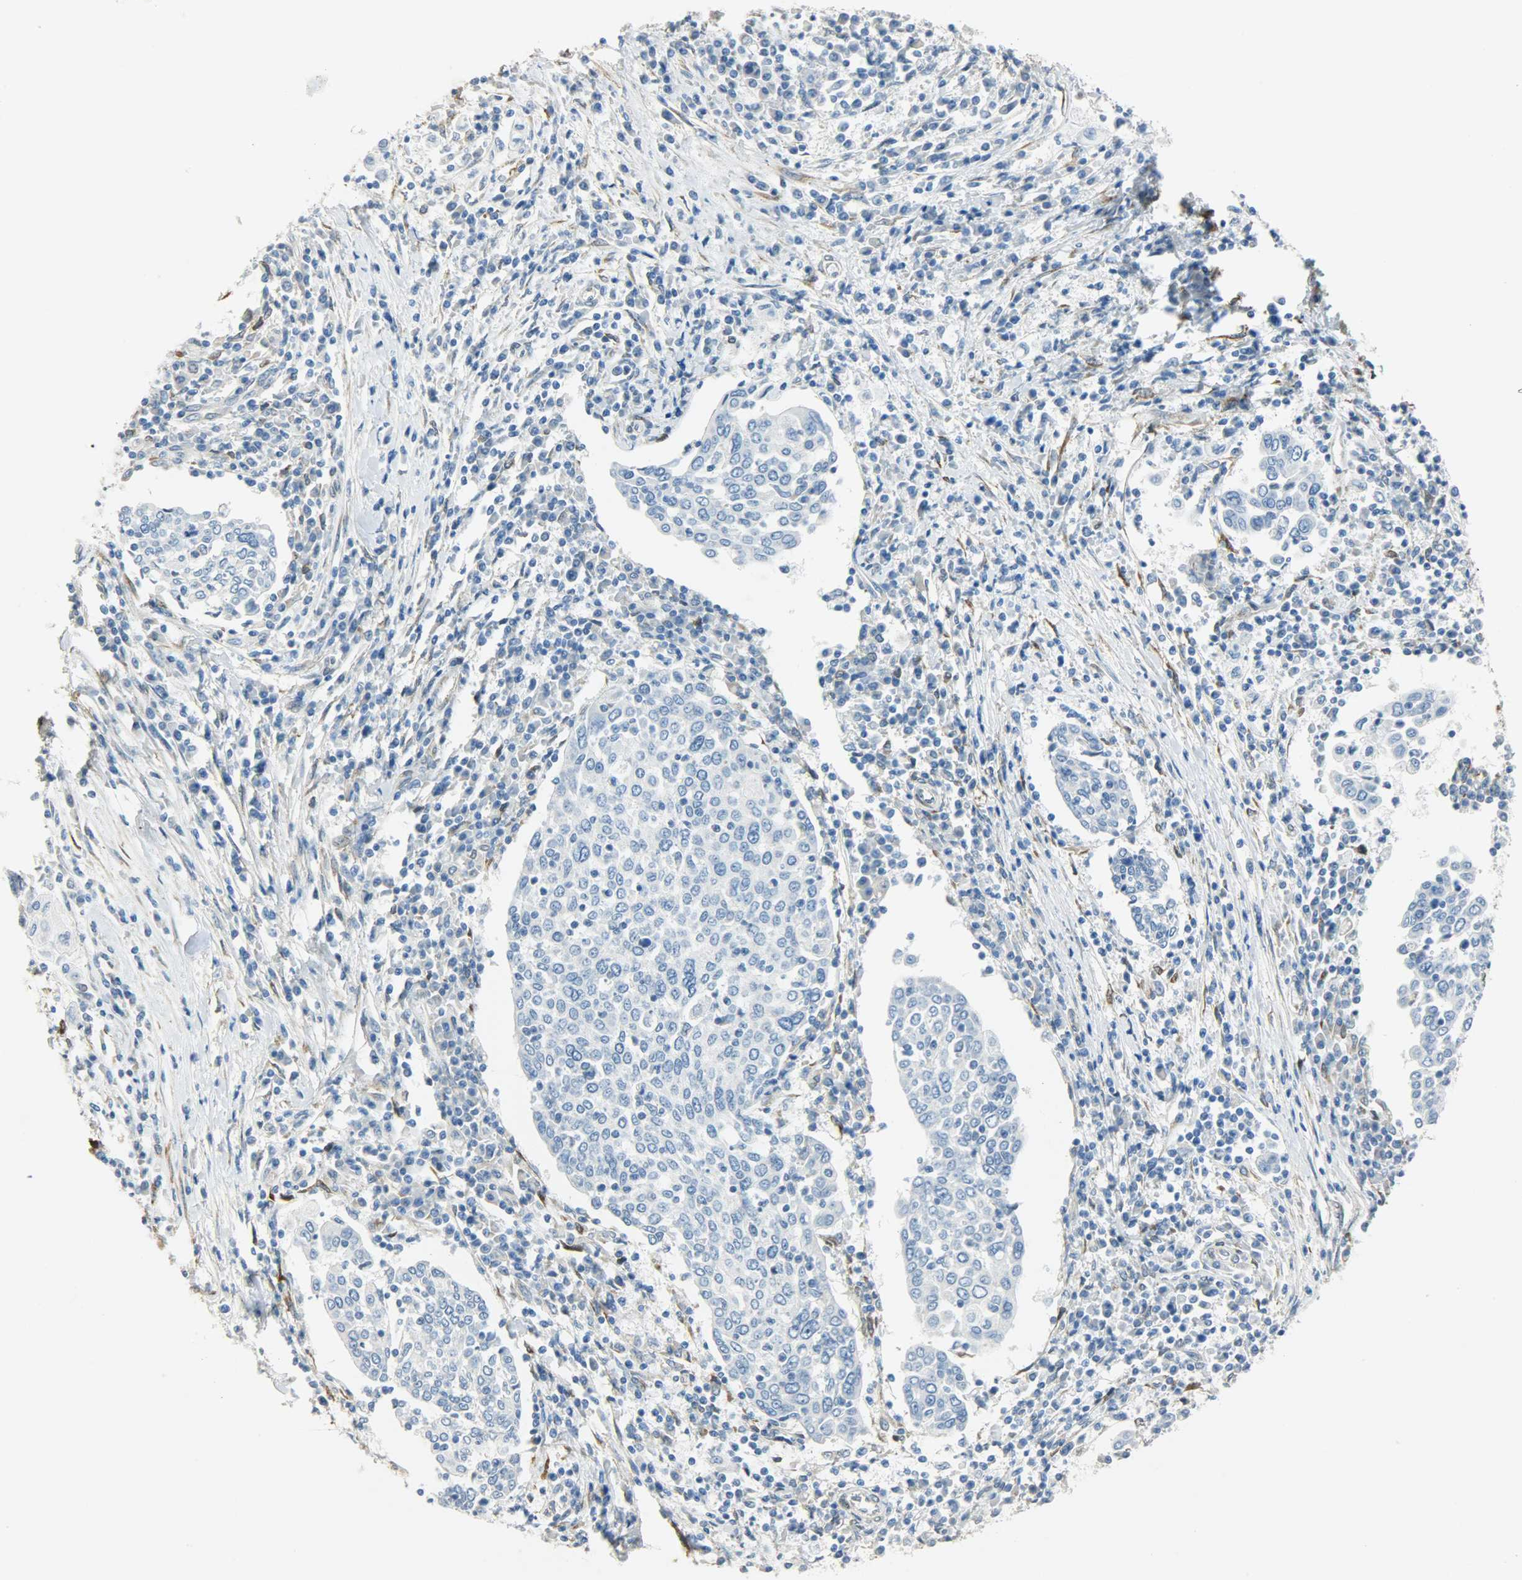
{"staining": {"intensity": "negative", "quantity": "none", "location": "none"}, "tissue": "cervical cancer", "cell_type": "Tumor cells", "image_type": "cancer", "snomed": [{"axis": "morphology", "description": "Squamous cell carcinoma, NOS"}, {"axis": "topography", "description": "Cervix"}], "caption": "IHC photomicrograph of neoplastic tissue: cervical squamous cell carcinoma stained with DAB exhibits no significant protein positivity in tumor cells.", "gene": "PKD2", "patient": {"sex": "female", "age": 40}}